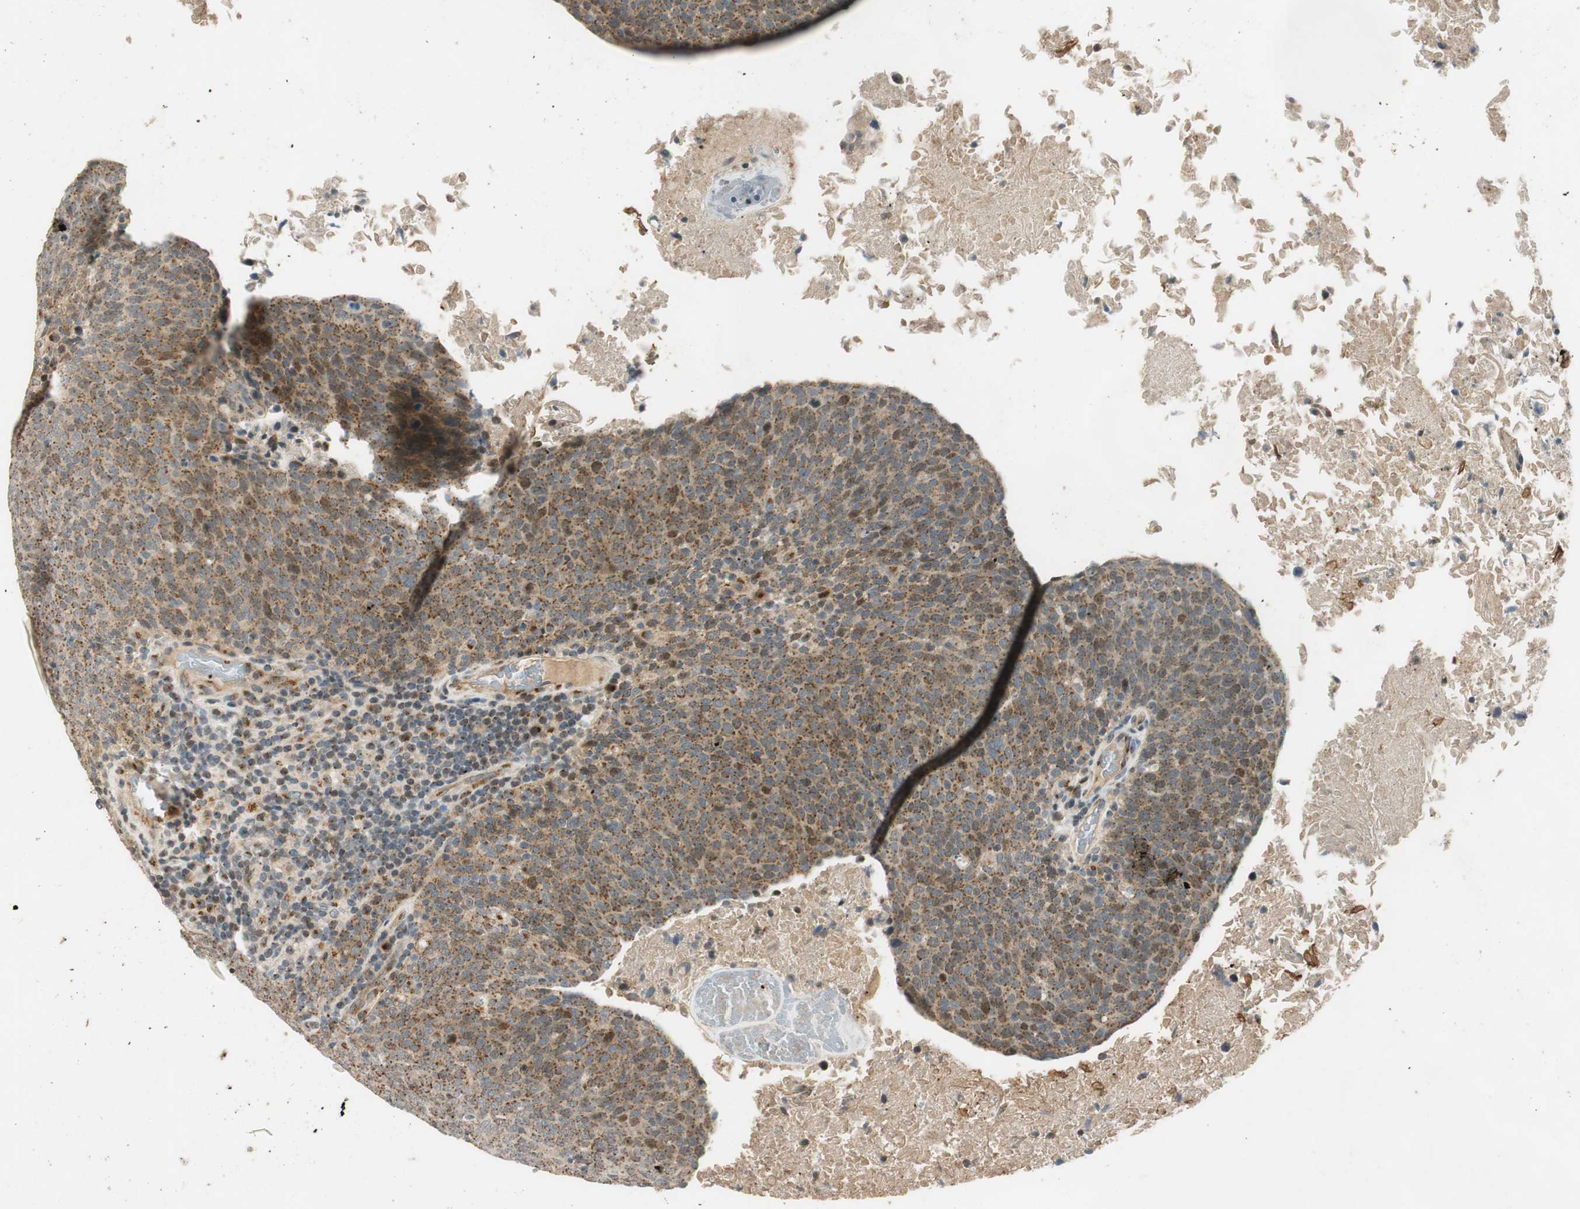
{"staining": {"intensity": "weak", "quantity": ">75%", "location": "cytoplasmic/membranous"}, "tissue": "head and neck cancer", "cell_type": "Tumor cells", "image_type": "cancer", "snomed": [{"axis": "morphology", "description": "Squamous cell carcinoma, NOS"}, {"axis": "morphology", "description": "Squamous cell carcinoma, metastatic, NOS"}, {"axis": "topography", "description": "Lymph node"}, {"axis": "topography", "description": "Head-Neck"}], "caption": "An image of head and neck metastatic squamous cell carcinoma stained for a protein shows weak cytoplasmic/membranous brown staining in tumor cells.", "gene": "NEO1", "patient": {"sex": "male", "age": 62}}